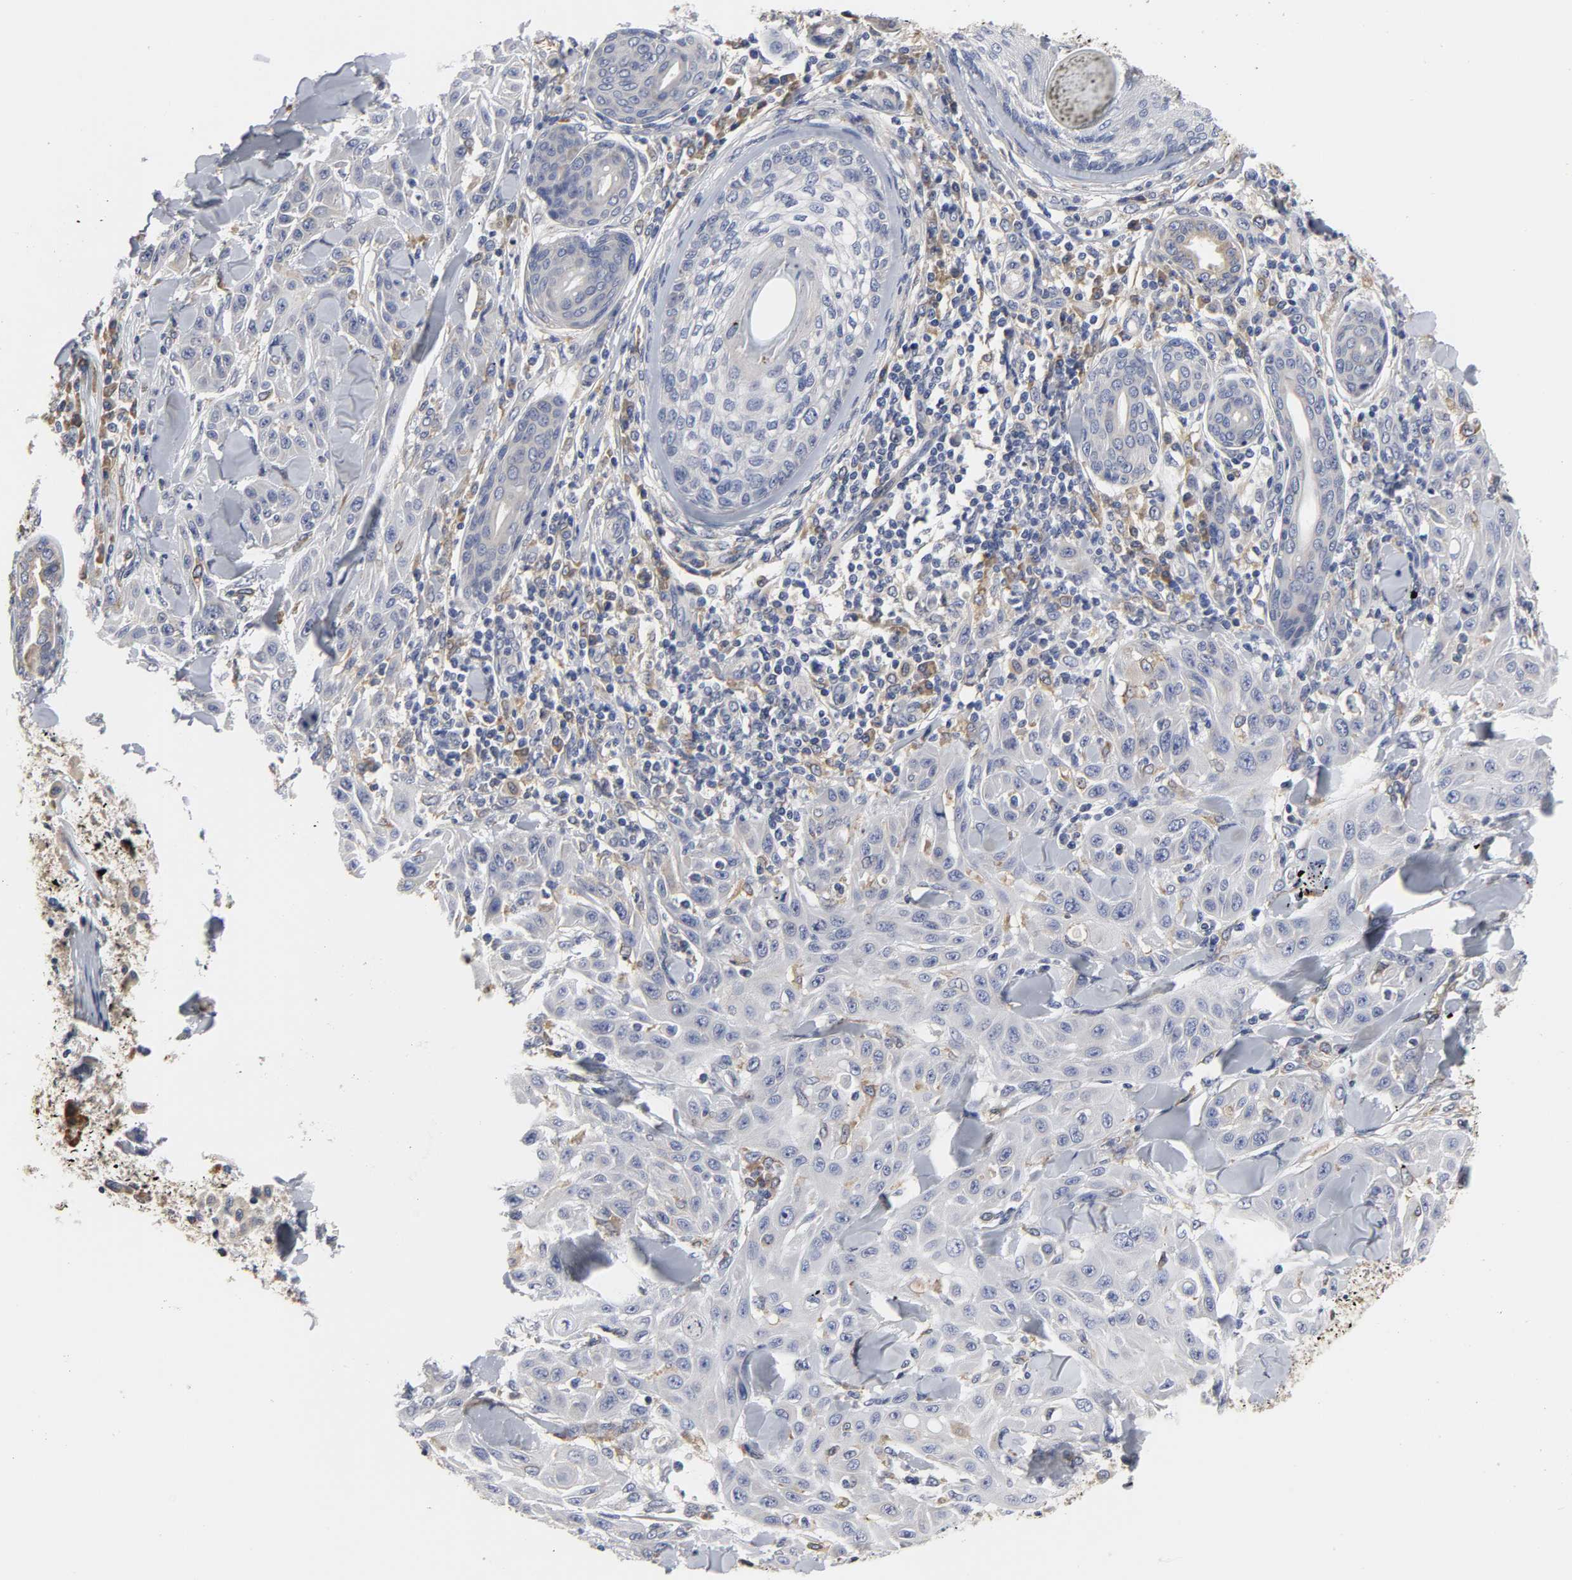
{"staining": {"intensity": "negative", "quantity": "none", "location": "none"}, "tissue": "skin cancer", "cell_type": "Tumor cells", "image_type": "cancer", "snomed": [{"axis": "morphology", "description": "Squamous cell carcinoma, NOS"}, {"axis": "topography", "description": "Skin"}], "caption": "Immunohistochemistry of human skin cancer displays no expression in tumor cells.", "gene": "HCK", "patient": {"sex": "male", "age": 24}}